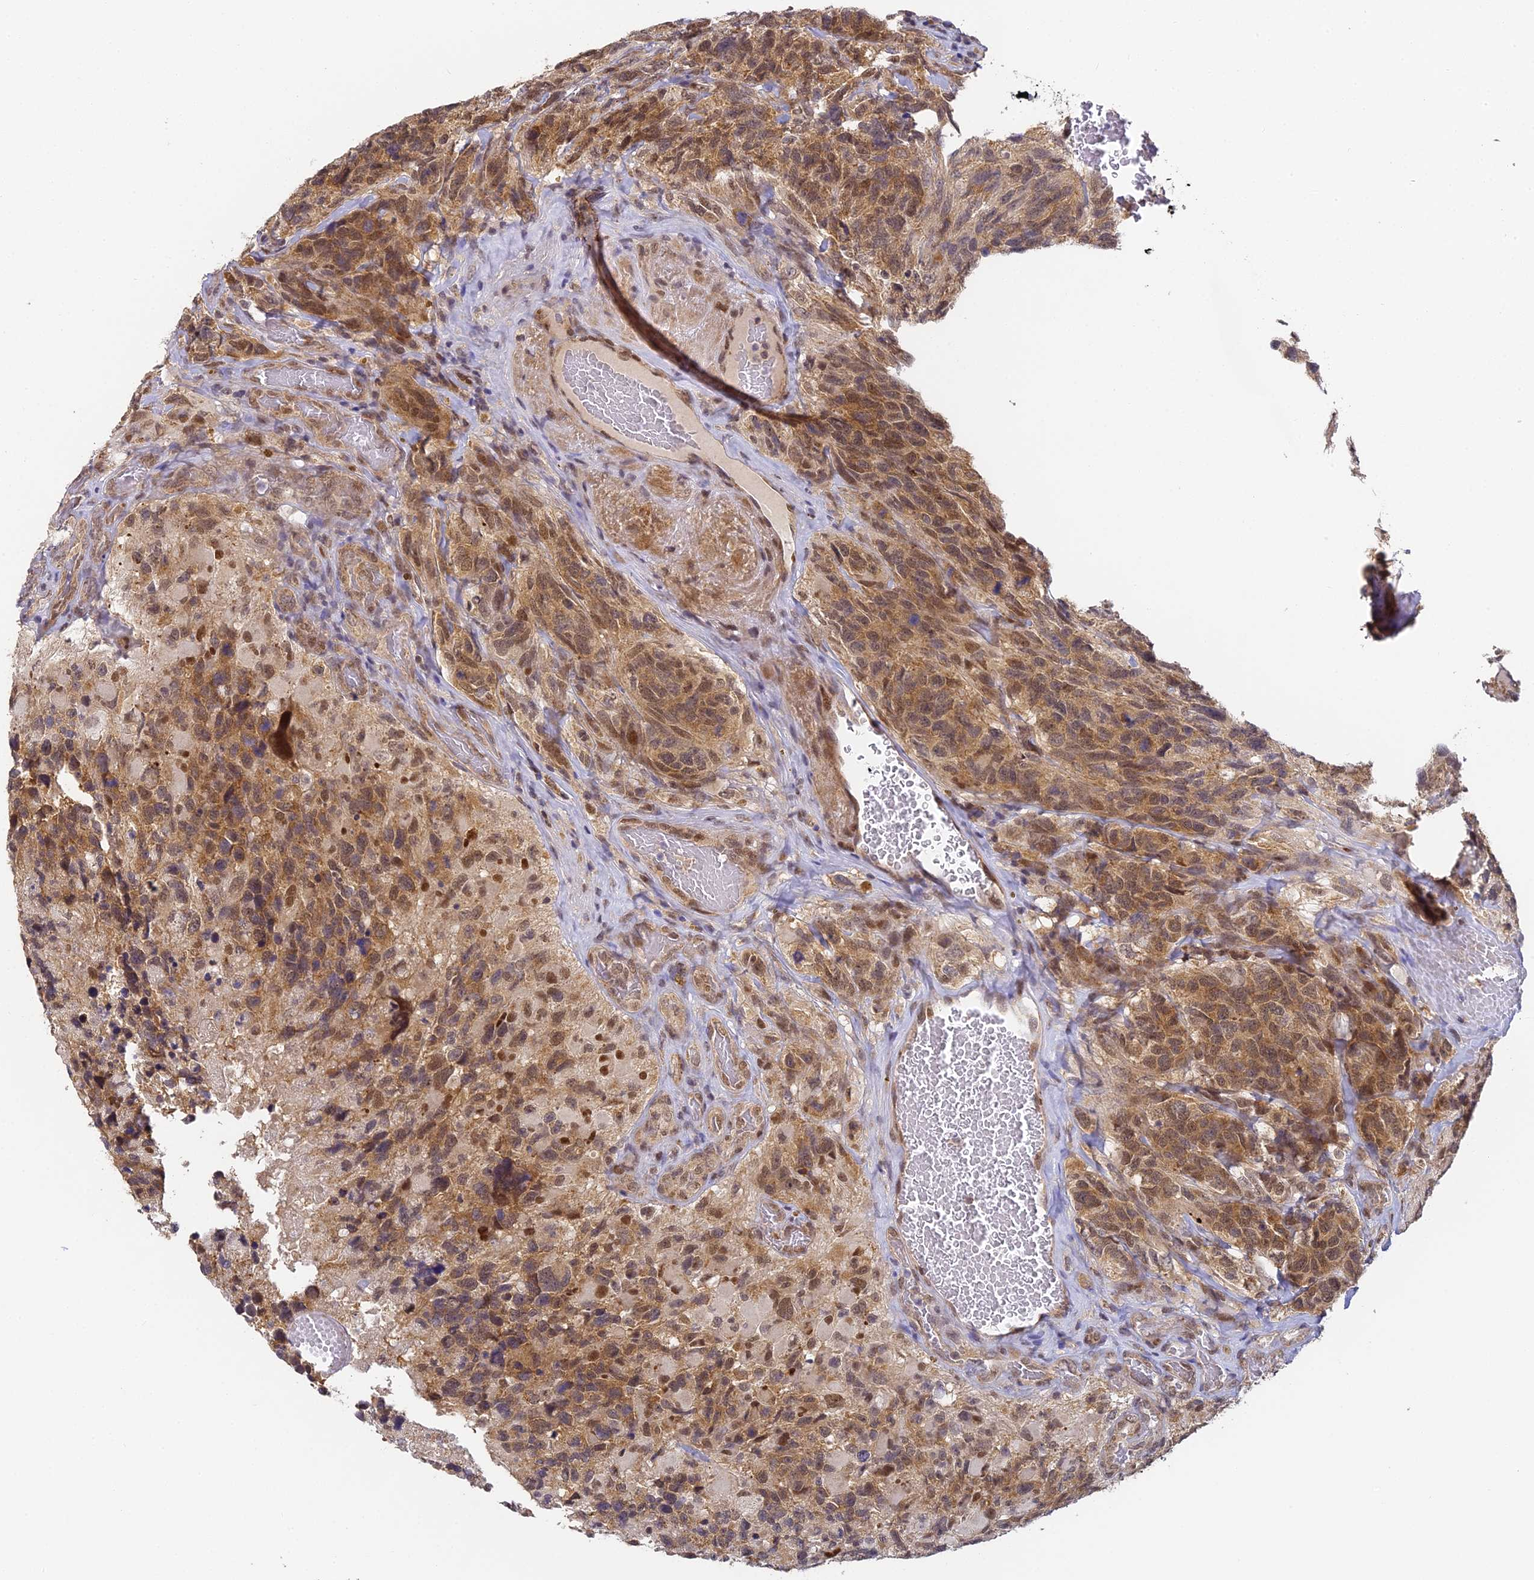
{"staining": {"intensity": "moderate", "quantity": ">75%", "location": "cytoplasmic/membranous,nuclear"}, "tissue": "glioma", "cell_type": "Tumor cells", "image_type": "cancer", "snomed": [{"axis": "morphology", "description": "Glioma, malignant, High grade"}, {"axis": "topography", "description": "Brain"}], "caption": "Malignant glioma (high-grade) tissue exhibits moderate cytoplasmic/membranous and nuclear expression in about >75% of tumor cells (DAB (3,3'-diaminobenzidine) IHC, brown staining for protein, blue staining for nuclei).", "gene": "DNAAF10", "patient": {"sex": "male", "age": 69}}